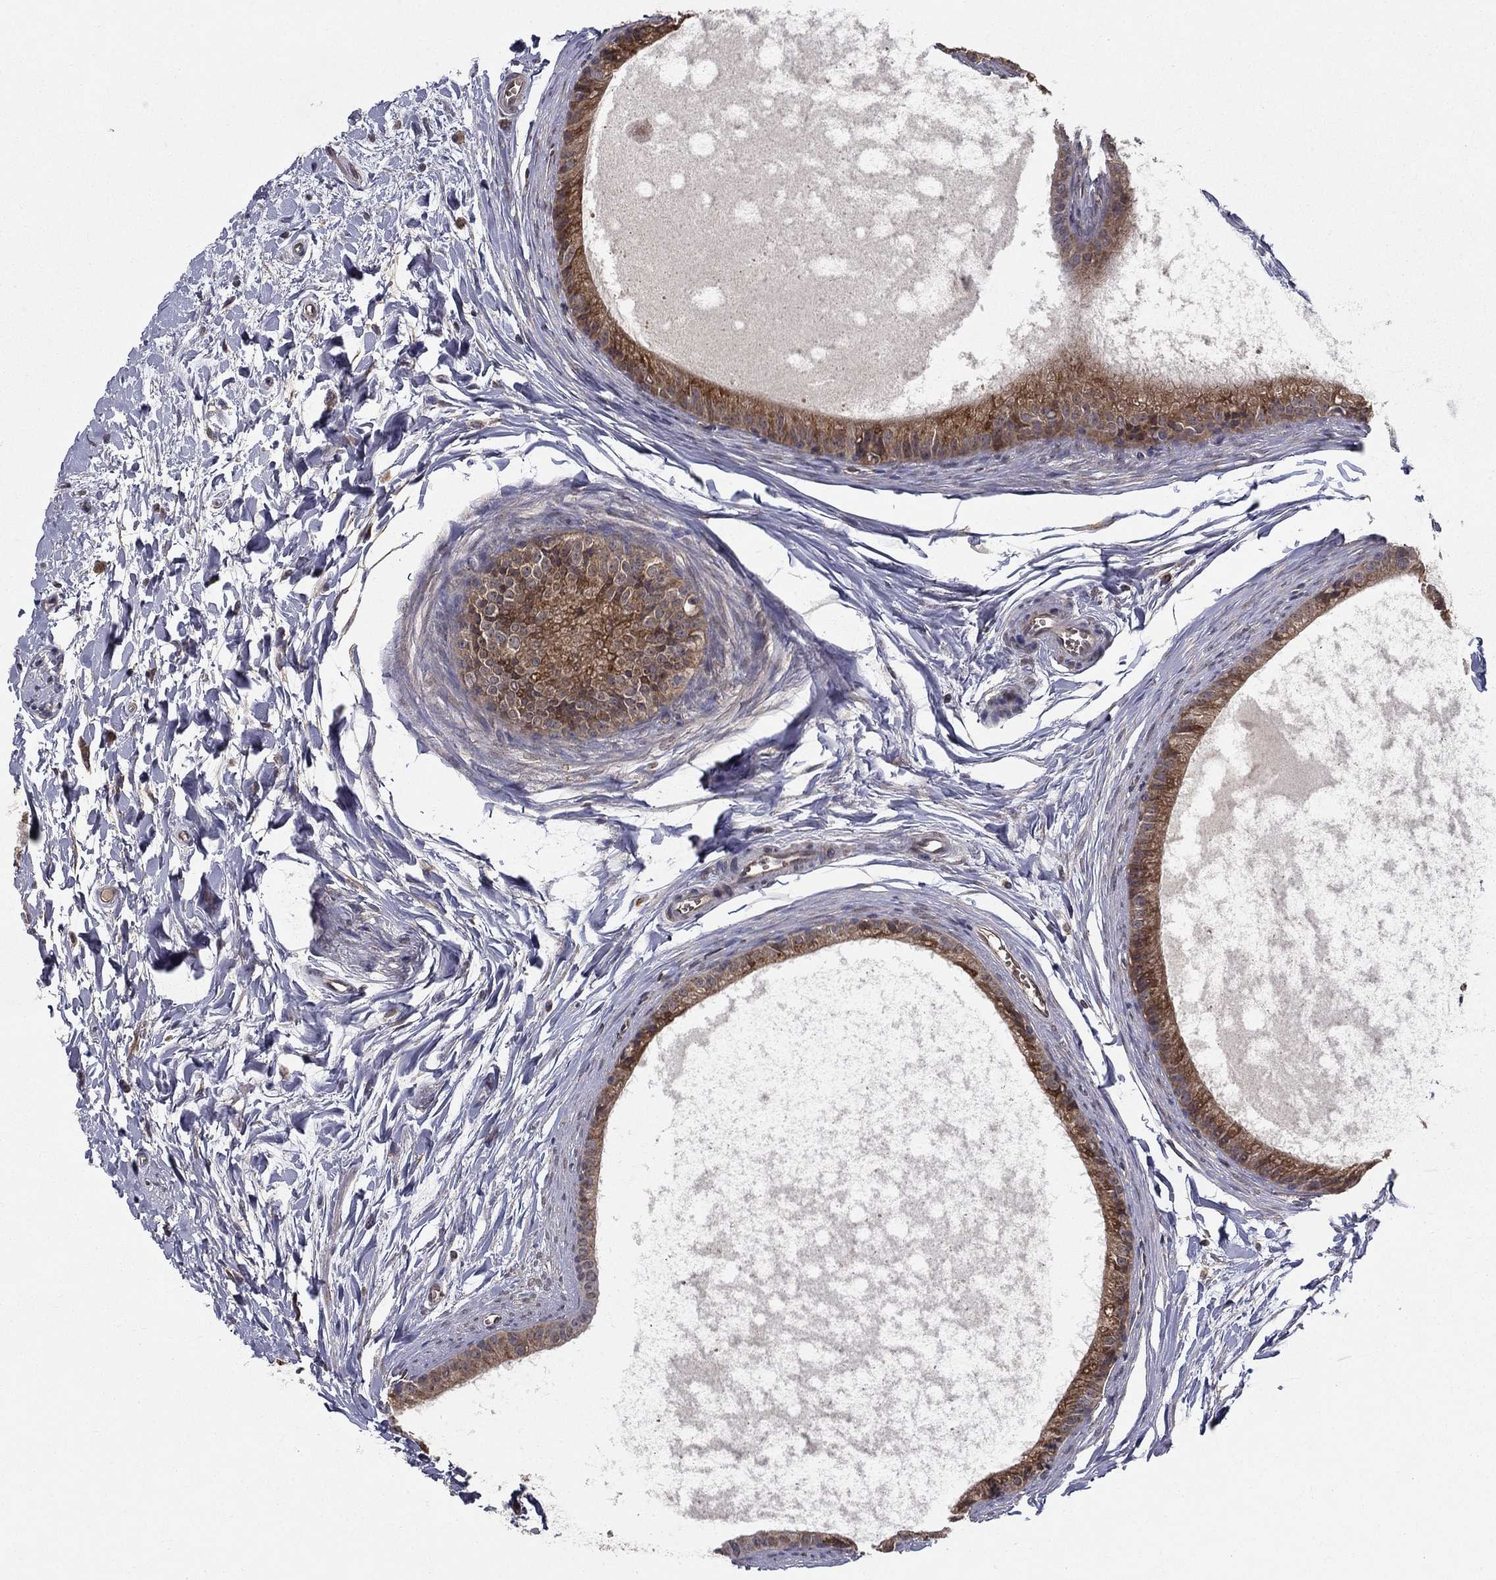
{"staining": {"intensity": "moderate", "quantity": ">75%", "location": "cytoplasmic/membranous"}, "tissue": "epididymis", "cell_type": "Glandular cells", "image_type": "normal", "snomed": [{"axis": "morphology", "description": "Normal tissue, NOS"}, {"axis": "topography", "description": "Epididymis"}], "caption": "High-magnification brightfield microscopy of unremarkable epididymis stained with DAB (3,3'-diaminobenzidine) (brown) and counterstained with hematoxylin (blue). glandular cells exhibit moderate cytoplasmic/membranous expression is seen in about>75% of cells.", "gene": "SLC2A13", "patient": {"sex": "male", "age": 51}}